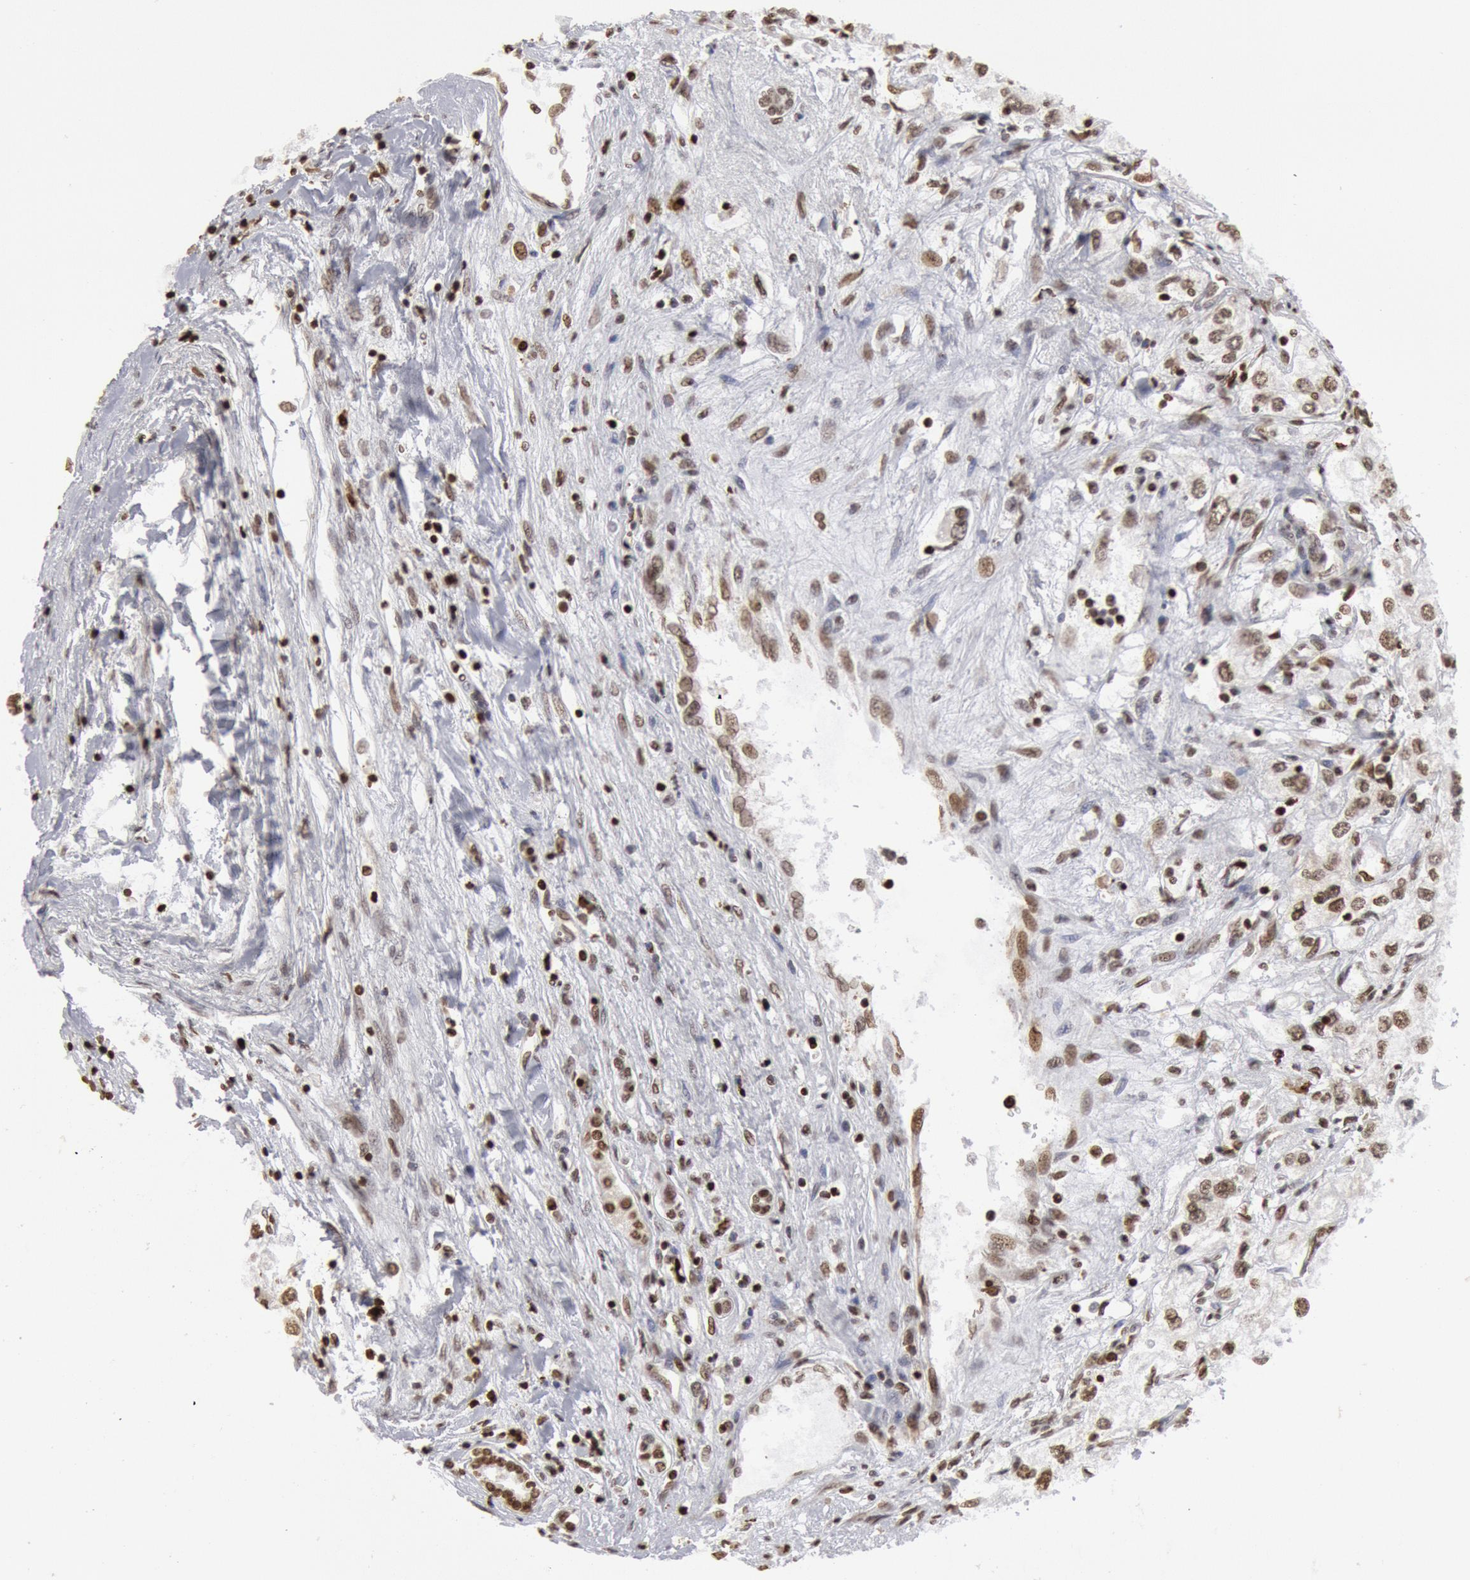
{"staining": {"intensity": "moderate", "quantity": ">75%", "location": "nuclear"}, "tissue": "renal cancer", "cell_type": "Tumor cells", "image_type": "cancer", "snomed": [{"axis": "morphology", "description": "Adenocarcinoma, NOS"}, {"axis": "topography", "description": "Kidney"}], "caption": "Immunohistochemical staining of human renal cancer (adenocarcinoma) demonstrates medium levels of moderate nuclear protein expression in about >75% of tumor cells. Nuclei are stained in blue.", "gene": "SUB1", "patient": {"sex": "male", "age": 57}}